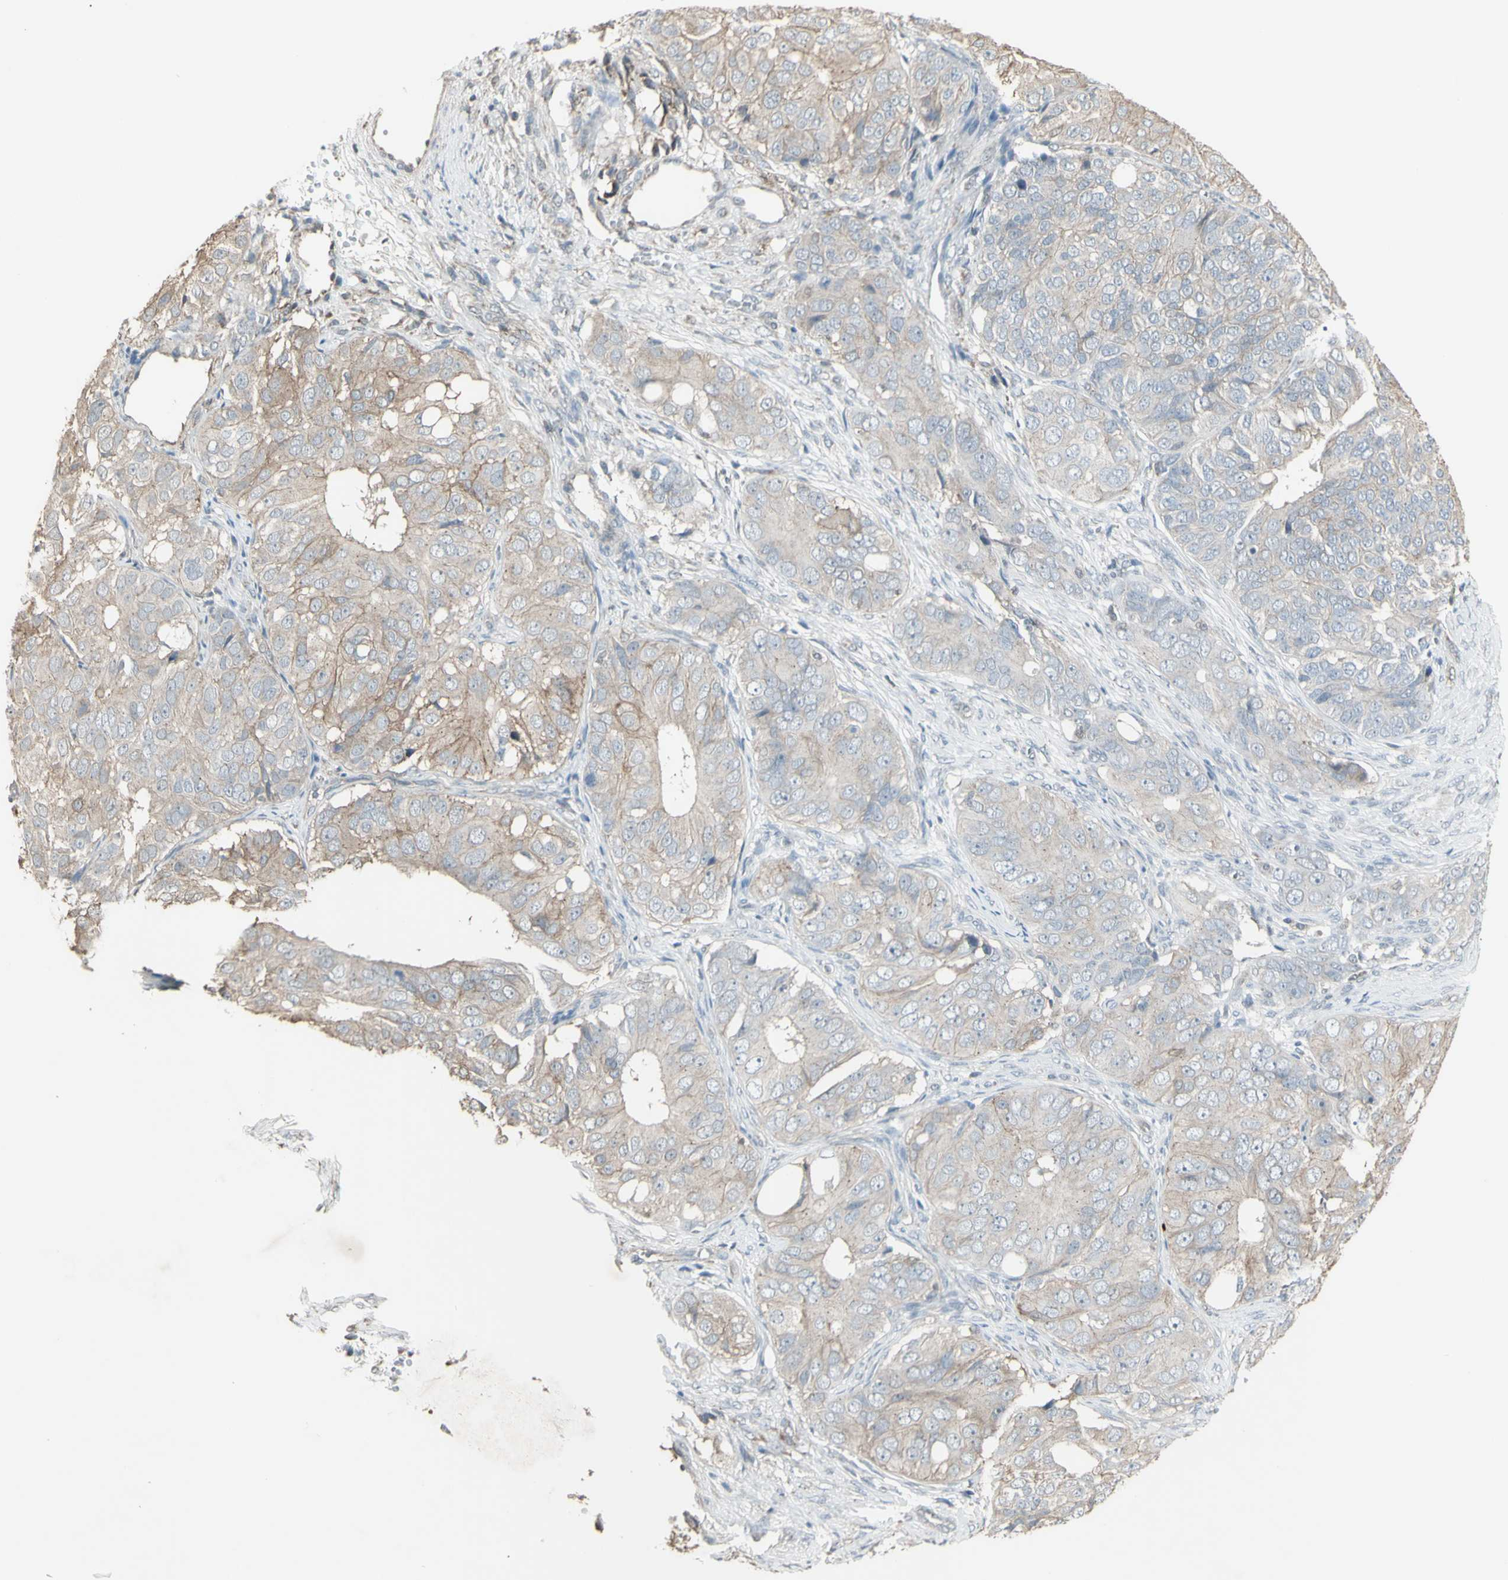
{"staining": {"intensity": "weak", "quantity": "25%-75%", "location": "cytoplasmic/membranous"}, "tissue": "ovarian cancer", "cell_type": "Tumor cells", "image_type": "cancer", "snomed": [{"axis": "morphology", "description": "Carcinoma, endometroid"}, {"axis": "topography", "description": "Ovary"}], "caption": "Endometroid carcinoma (ovarian) stained with a protein marker demonstrates weak staining in tumor cells.", "gene": "FXYD3", "patient": {"sex": "female", "age": 51}}